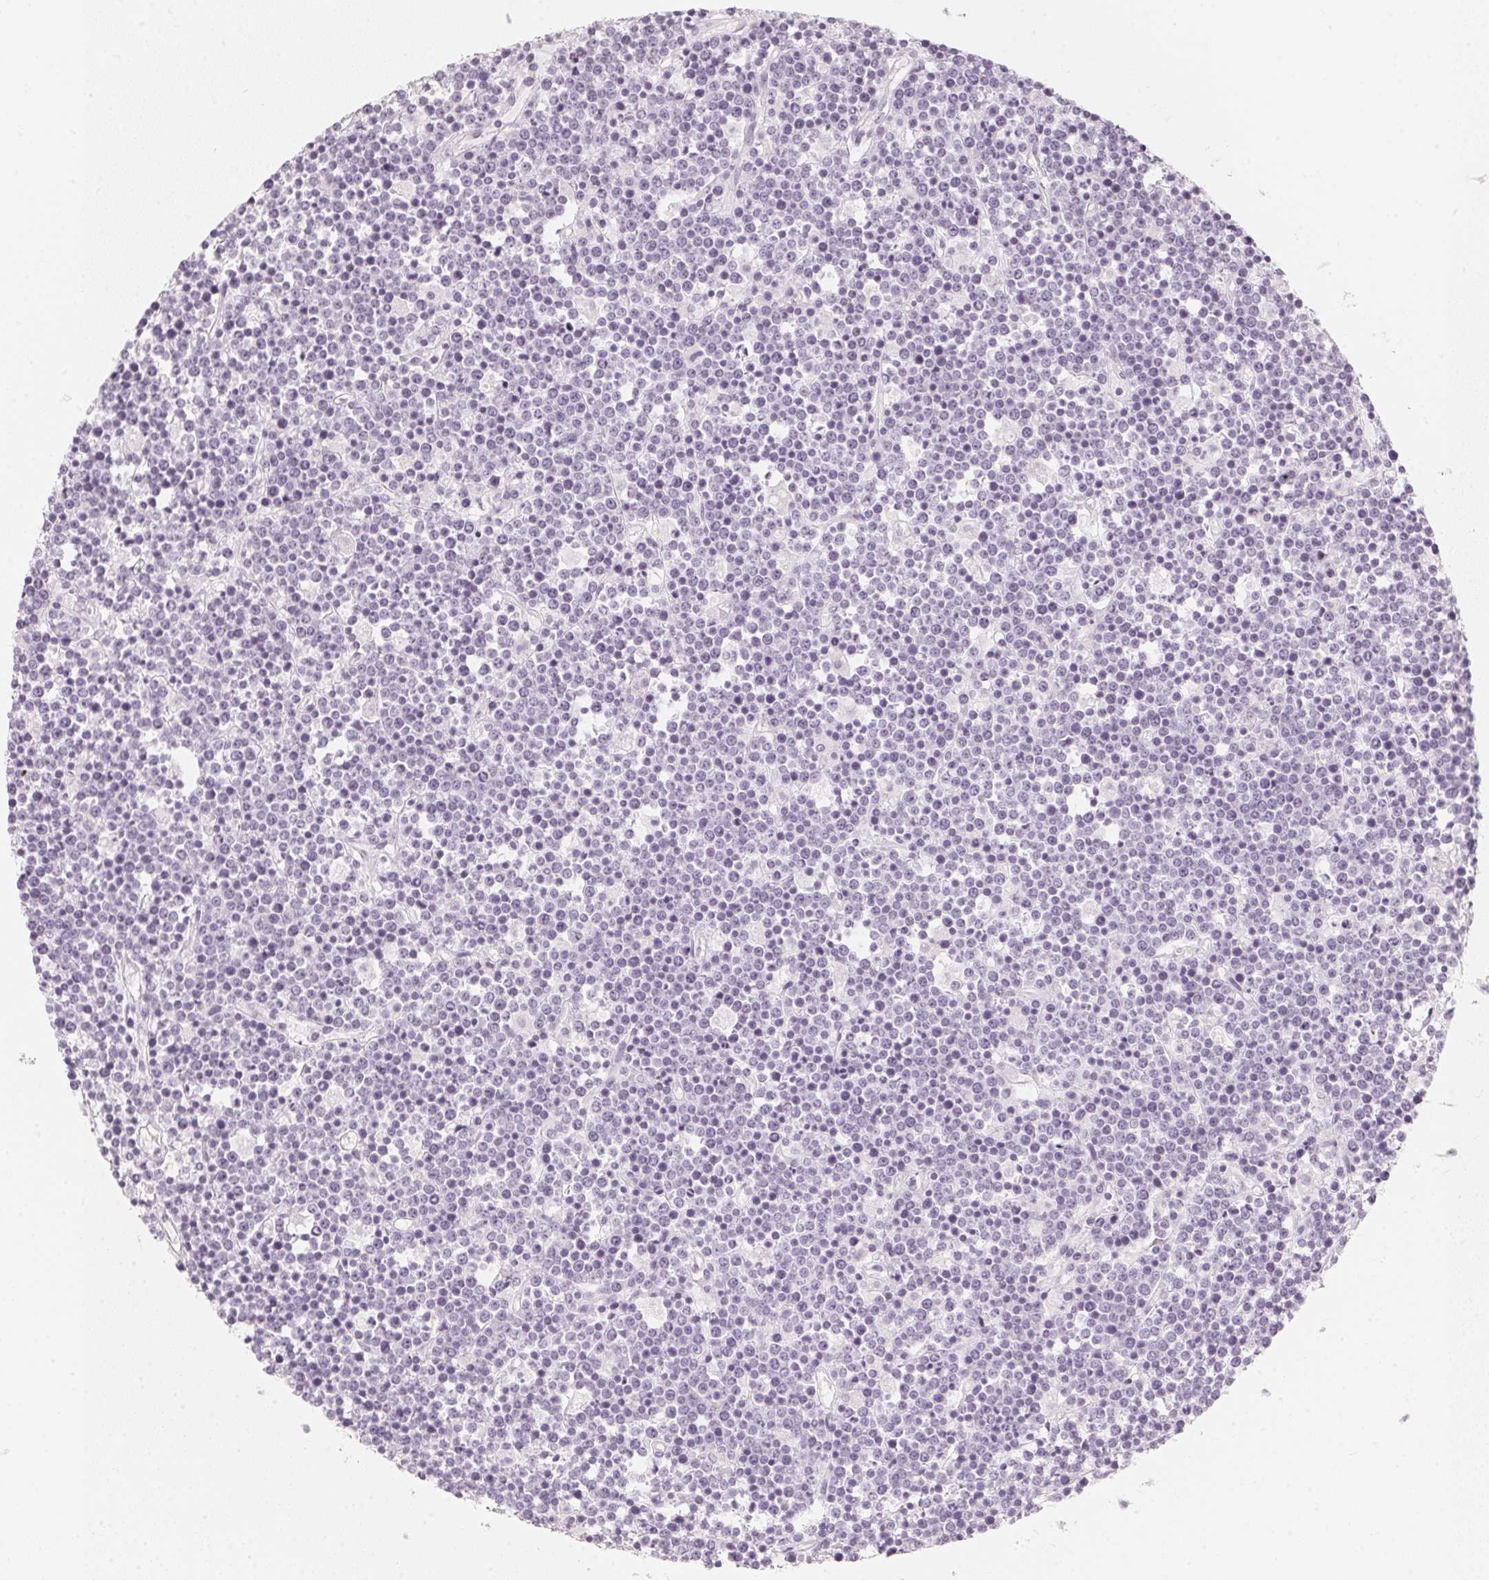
{"staining": {"intensity": "negative", "quantity": "none", "location": "none"}, "tissue": "lymphoma", "cell_type": "Tumor cells", "image_type": "cancer", "snomed": [{"axis": "morphology", "description": "Malignant lymphoma, non-Hodgkin's type, High grade"}, {"axis": "topography", "description": "Ovary"}], "caption": "An image of human high-grade malignant lymphoma, non-Hodgkin's type is negative for staining in tumor cells.", "gene": "SLC22A8", "patient": {"sex": "female", "age": 56}}